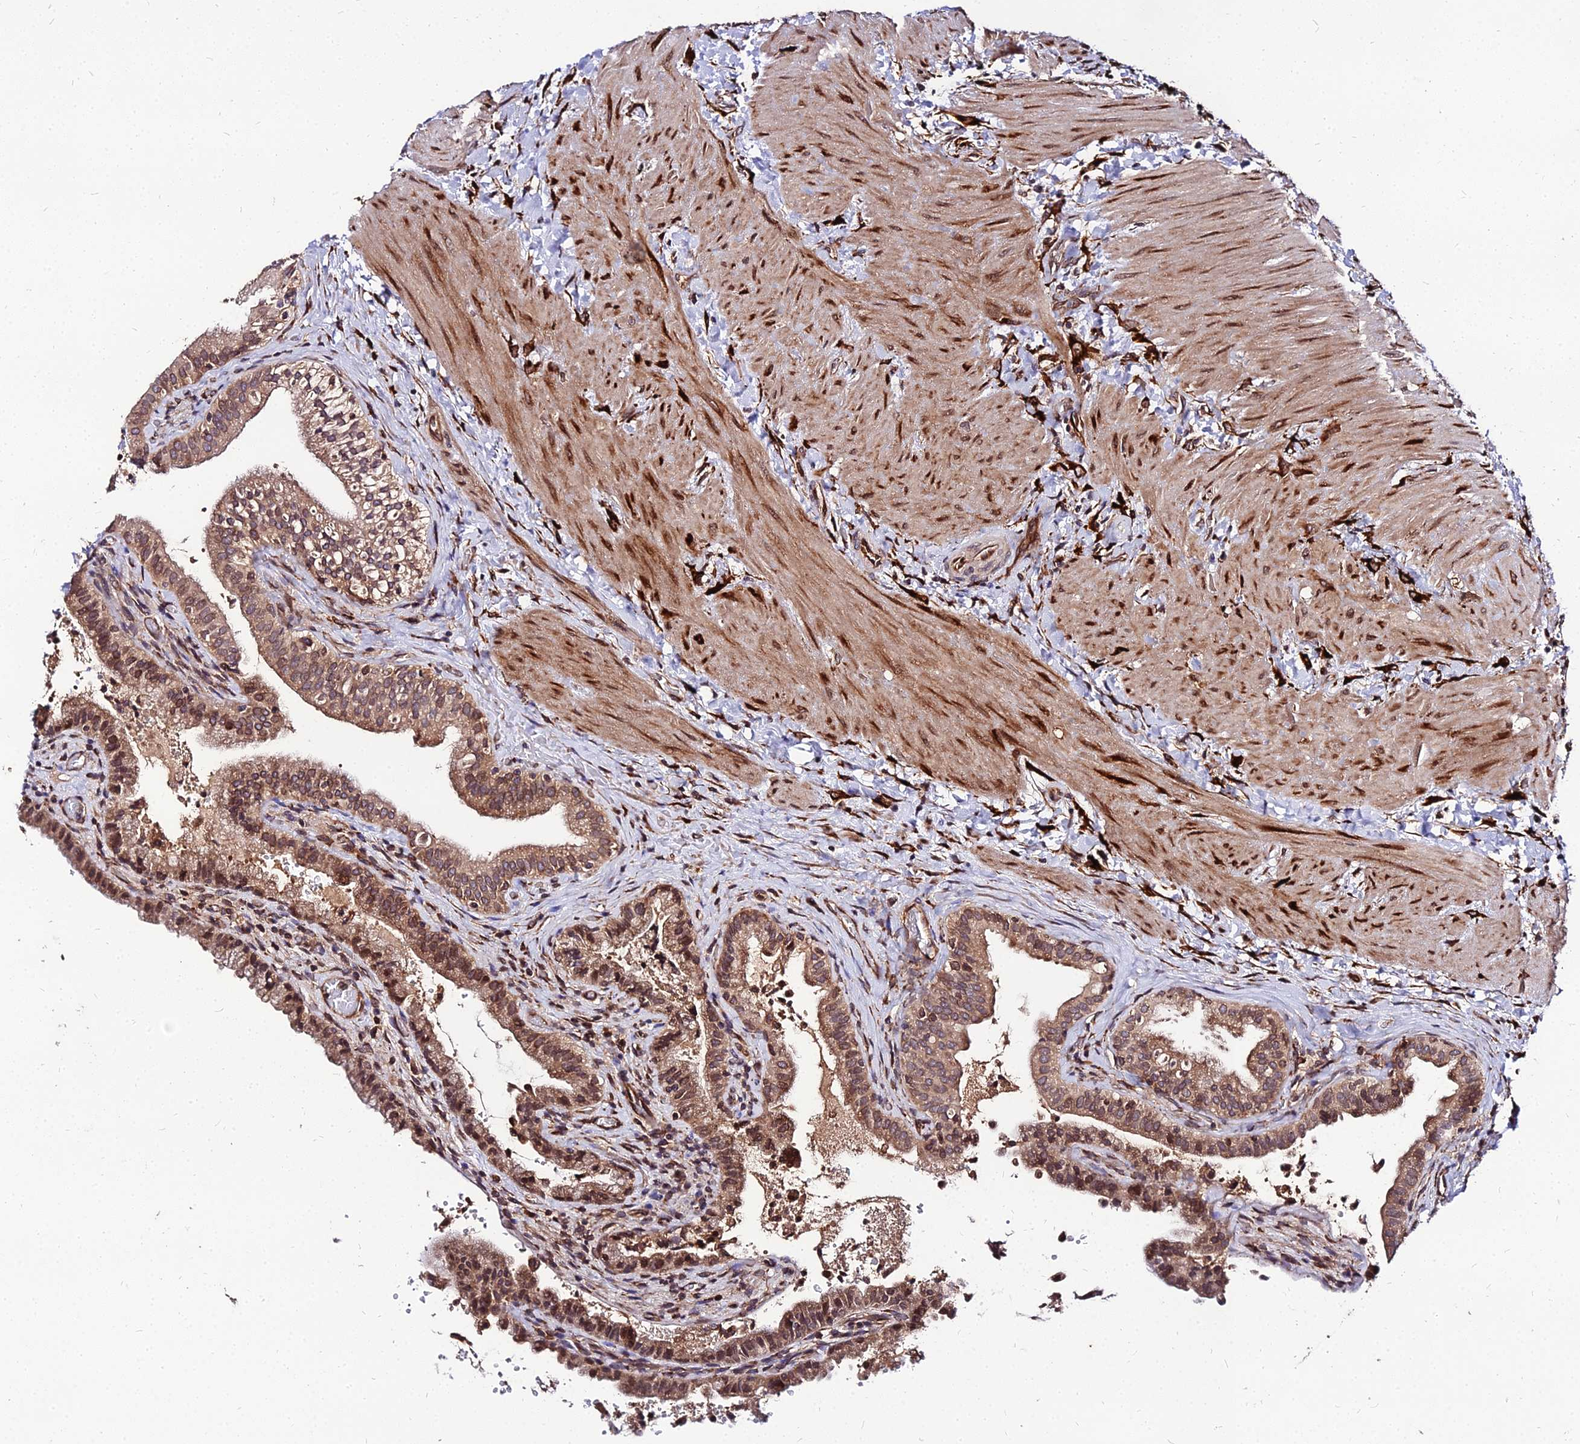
{"staining": {"intensity": "moderate", "quantity": ">75%", "location": "cytoplasmic/membranous,nuclear"}, "tissue": "gallbladder", "cell_type": "Glandular cells", "image_type": "normal", "snomed": [{"axis": "morphology", "description": "Normal tissue, NOS"}, {"axis": "topography", "description": "Gallbladder"}], "caption": "Immunohistochemistry (IHC) staining of normal gallbladder, which exhibits medium levels of moderate cytoplasmic/membranous,nuclear staining in approximately >75% of glandular cells indicating moderate cytoplasmic/membranous,nuclear protein positivity. The staining was performed using DAB (brown) for protein detection and nuclei were counterstained in hematoxylin (blue).", "gene": "PDE4D", "patient": {"sex": "male", "age": 24}}